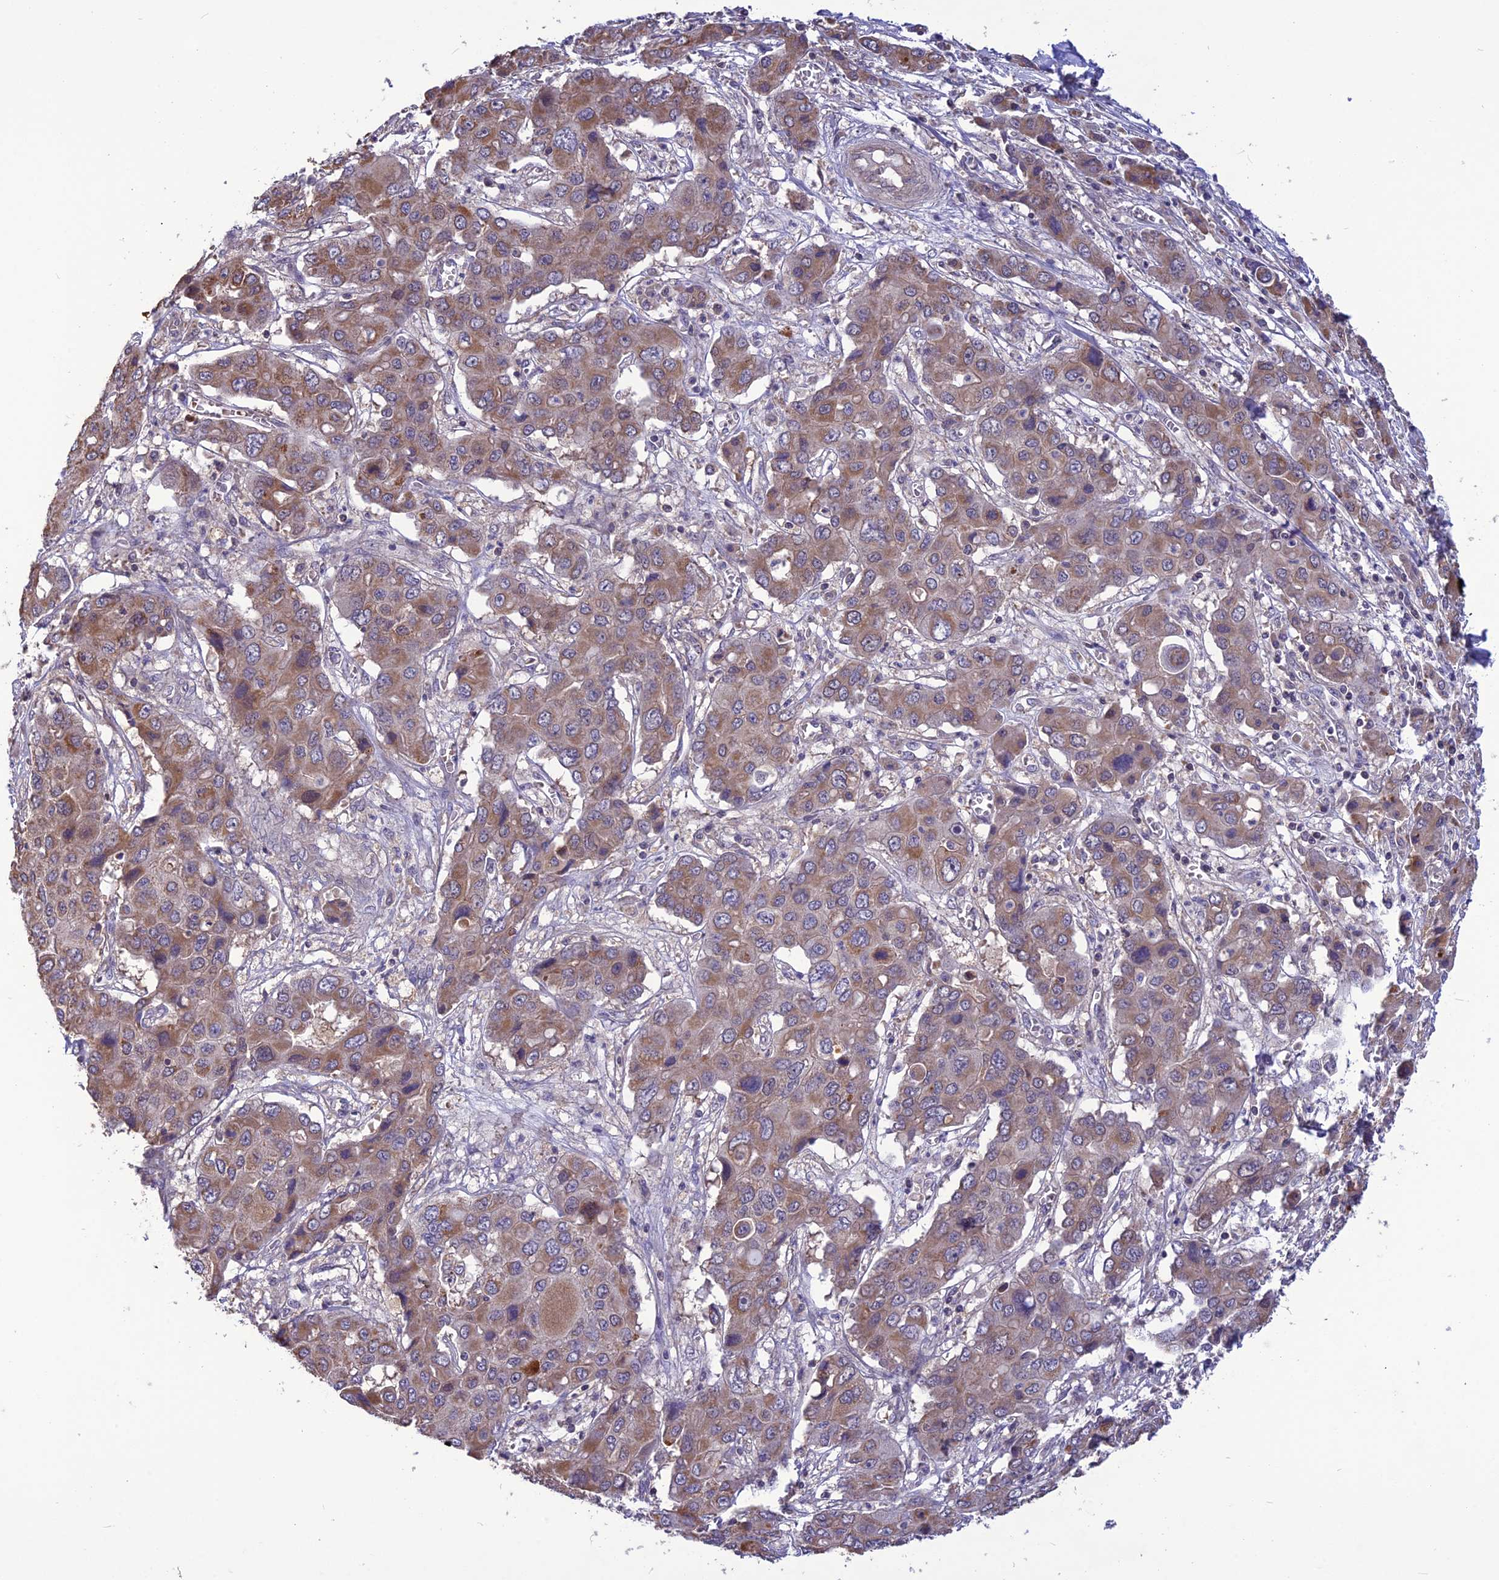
{"staining": {"intensity": "weak", "quantity": ">75%", "location": "cytoplasmic/membranous"}, "tissue": "liver cancer", "cell_type": "Tumor cells", "image_type": "cancer", "snomed": [{"axis": "morphology", "description": "Cholangiocarcinoma"}, {"axis": "topography", "description": "Liver"}], "caption": "Human liver cancer stained with a brown dye exhibits weak cytoplasmic/membranous positive positivity in approximately >75% of tumor cells.", "gene": "PSMF1", "patient": {"sex": "male", "age": 67}}